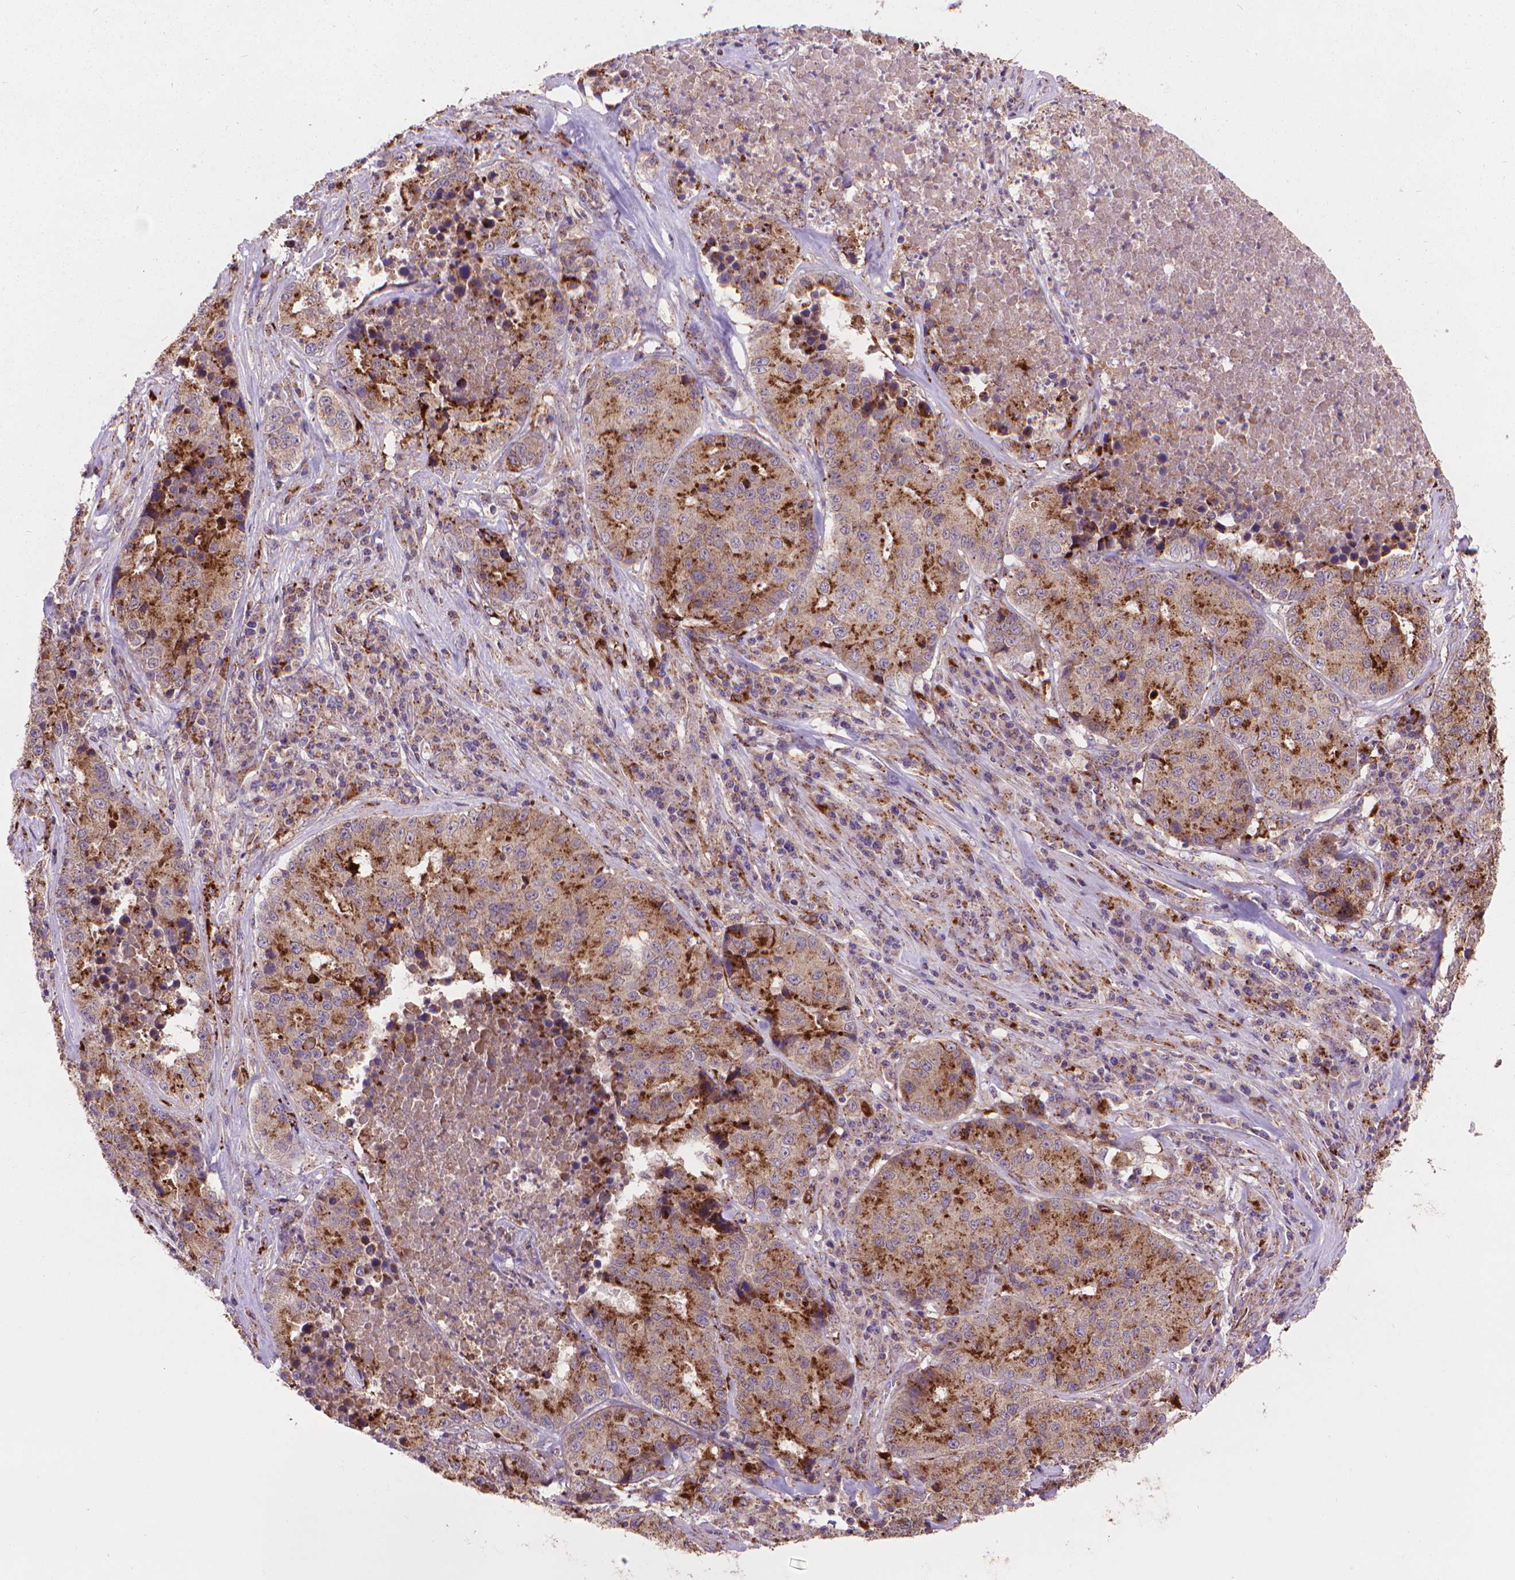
{"staining": {"intensity": "strong", "quantity": ">75%", "location": "cytoplasmic/membranous"}, "tissue": "stomach cancer", "cell_type": "Tumor cells", "image_type": "cancer", "snomed": [{"axis": "morphology", "description": "Adenocarcinoma, NOS"}, {"axis": "topography", "description": "Stomach"}], "caption": "Protein expression analysis of adenocarcinoma (stomach) displays strong cytoplasmic/membranous staining in about >75% of tumor cells.", "gene": "GLB1", "patient": {"sex": "male", "age": 71}}